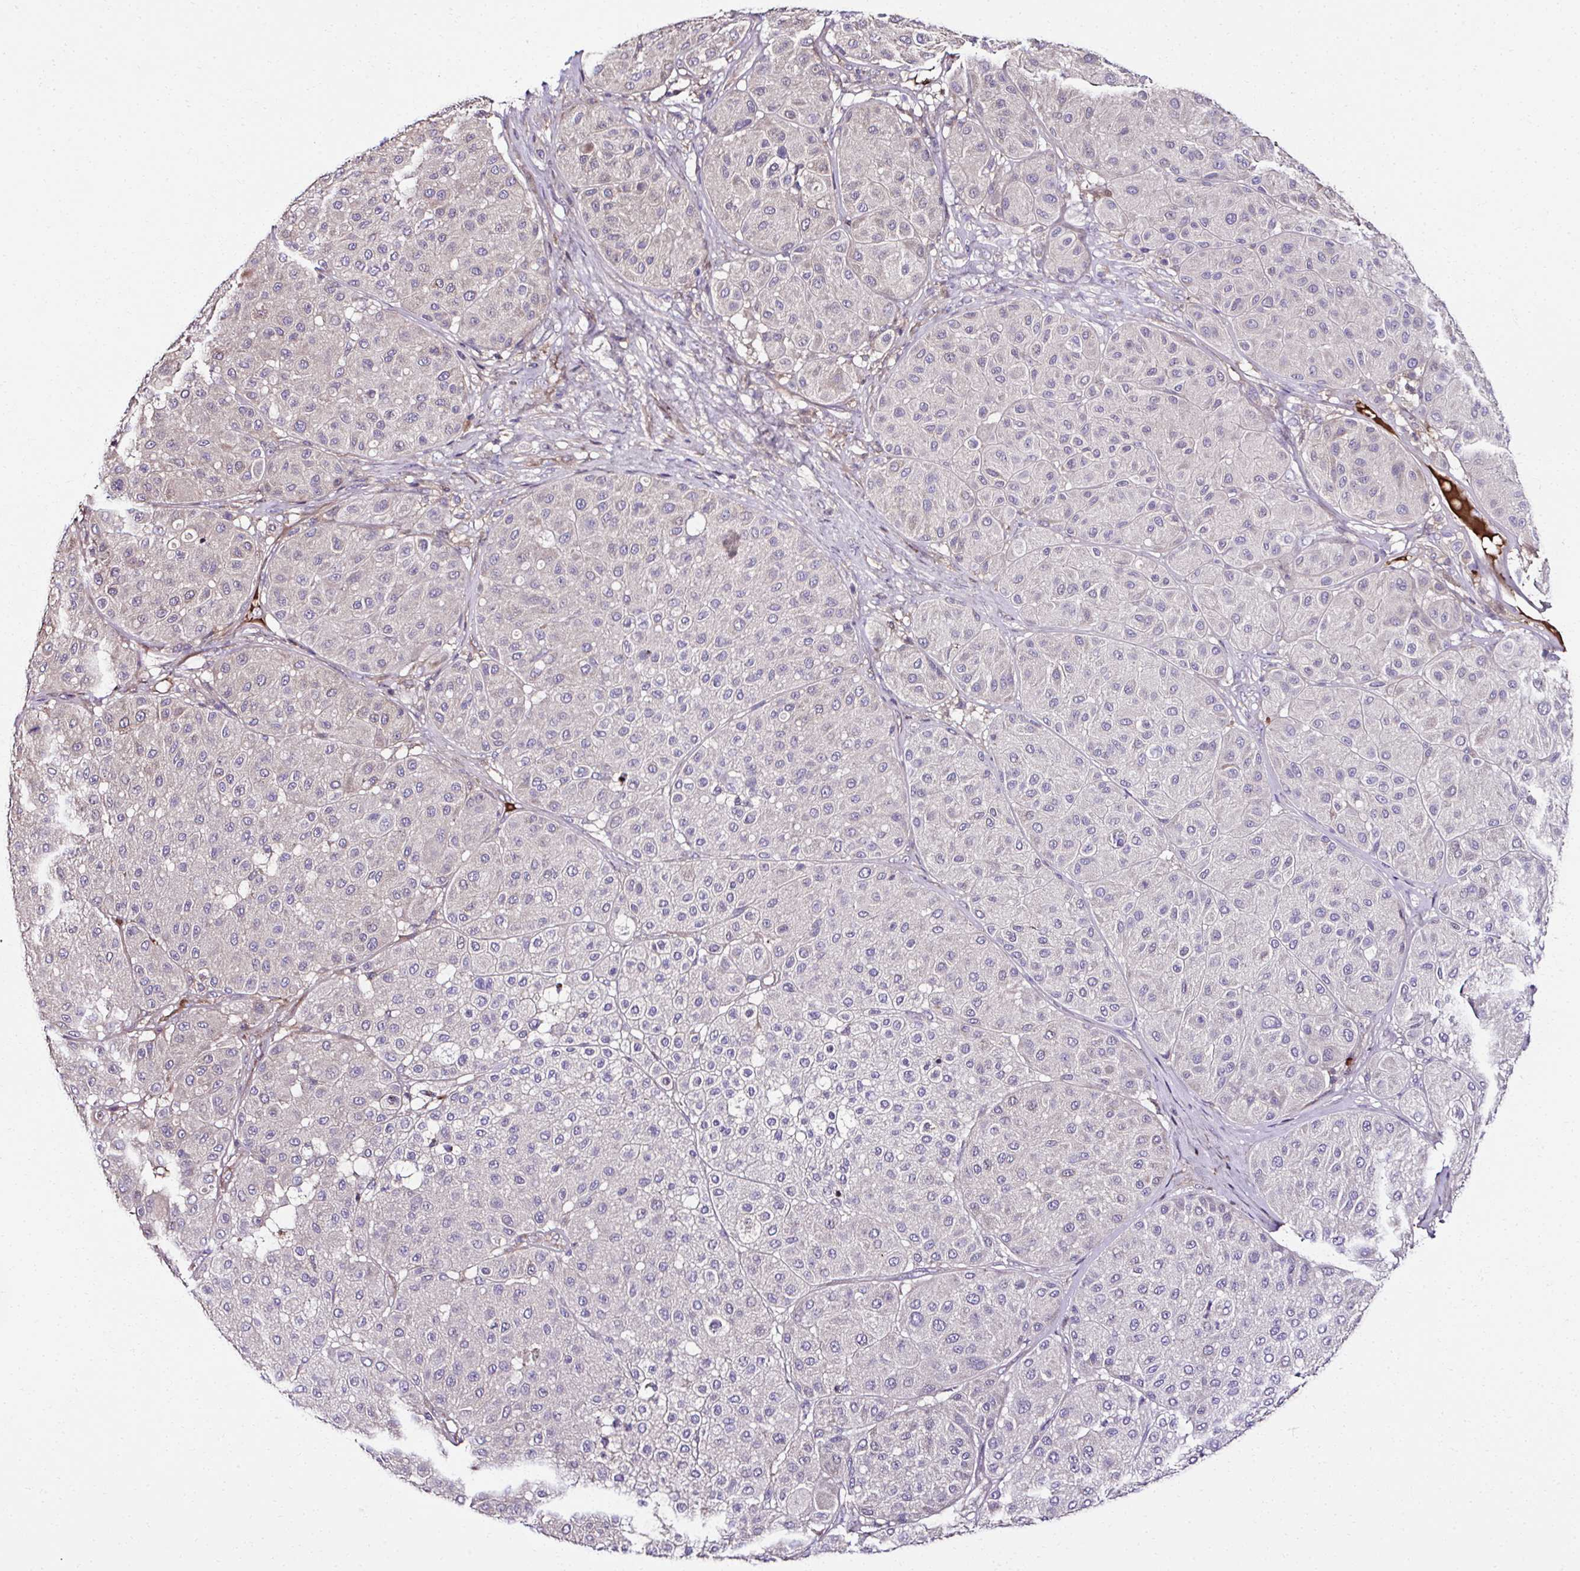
{"staining": {"intensity": "negative", "quantity": "none", "location": "none"}, "tissue": "melanoma", "cell_type": "Tumor cells", "image_type": "cancer", "snomed": [{"axis": "morphology", "description": "Malignant melanoma, Metastatic site"}, {"axis": "topography", "description": "Smooth muscle"}], "caption": "Immunohistochemical staining of human melanoma displays no significant expression in tumor cells. Brightfield microscopy of immunohistochemistry stained with DAB (3,3'-diaminobenzidine) (brown) and hematoxylin (blue), captured at high magnification.", "gene": "CCDC85C", "patient": {"sex": "male", "age": 41}}